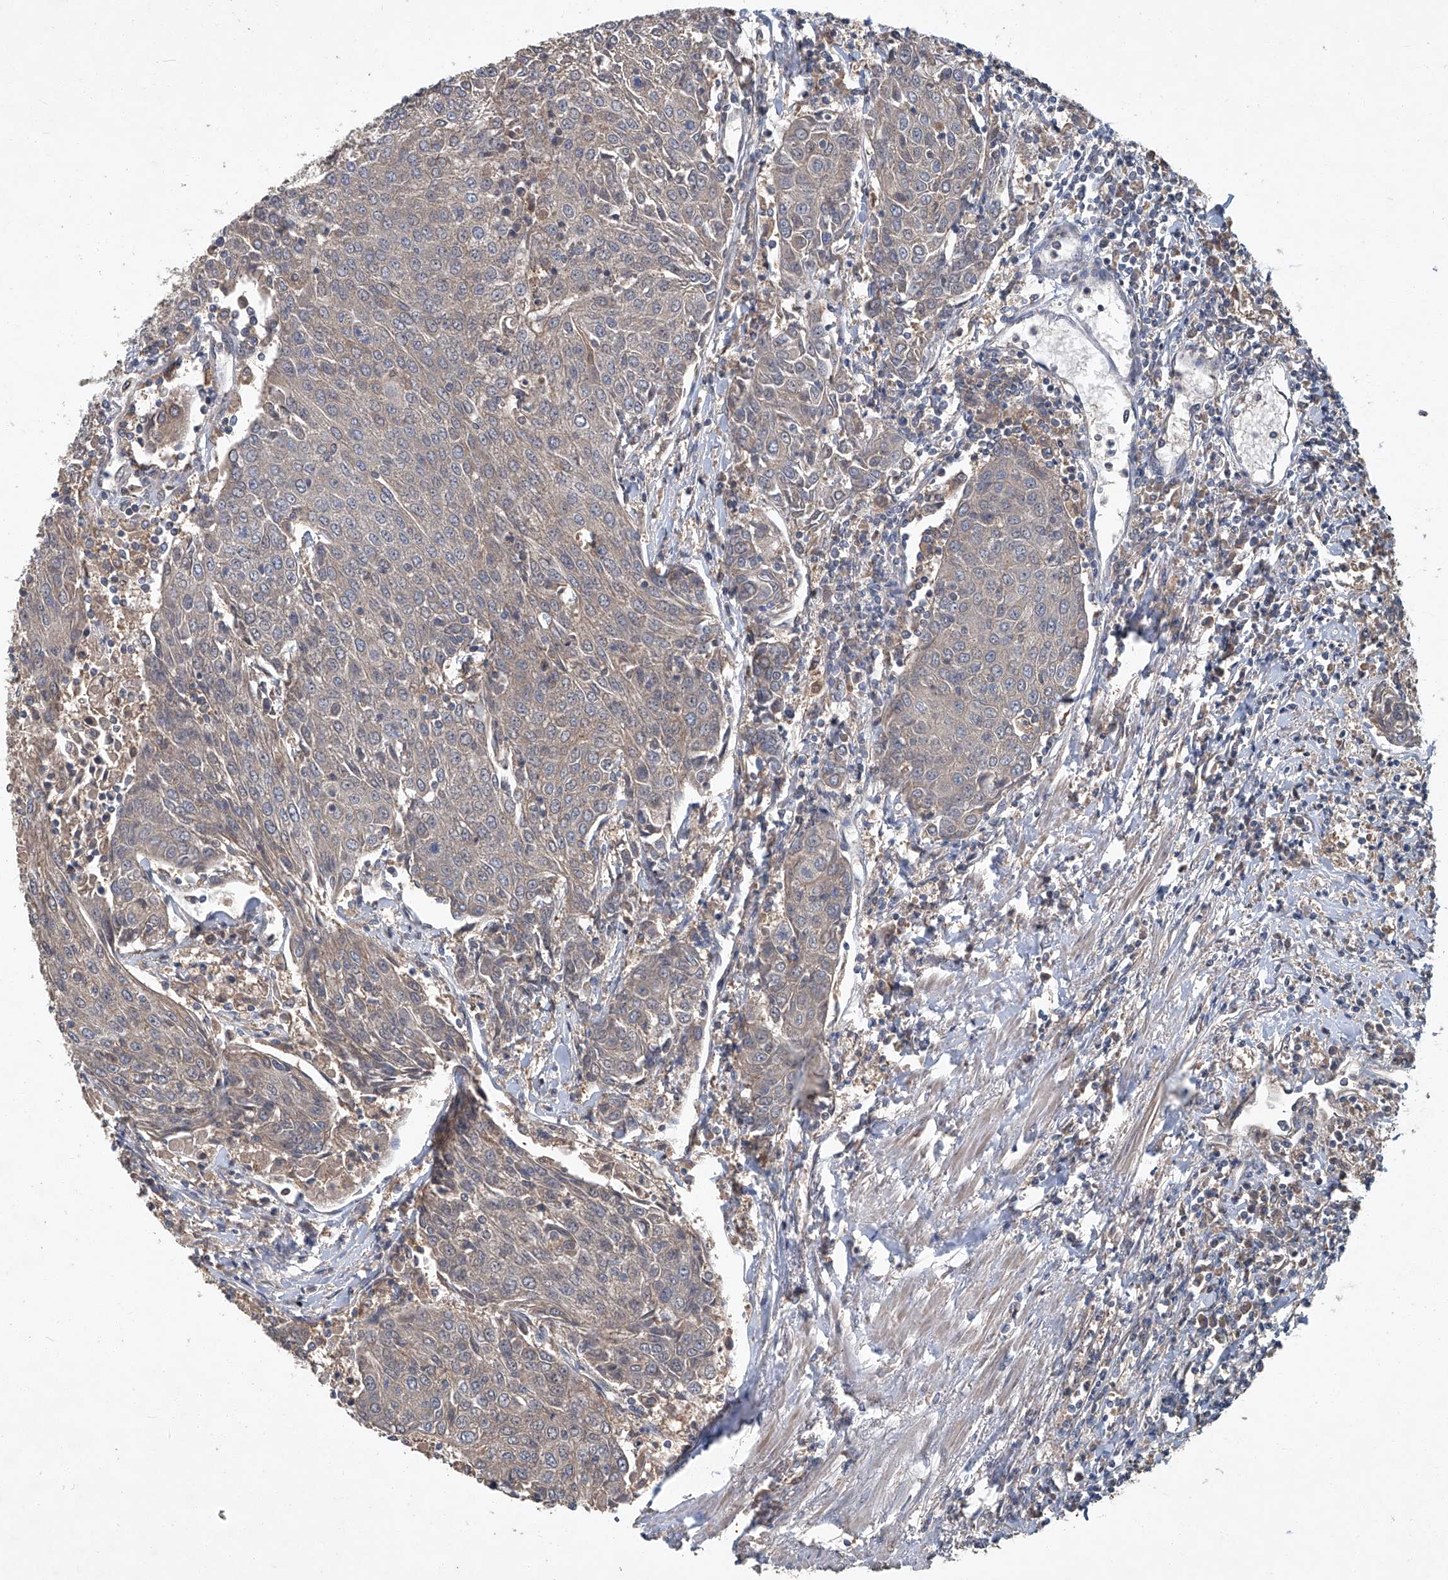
{"staining": {"intensity": "weak", "quantity": "<25%", "location": "cytoplasmic/membranous"}, "tissue": "urothelial cancer", "cell_type": "Tumor cells", "image_type": "cancer", "snomed": [{"axis": "morphology", "description": "Urothelial carcinoma, High grade"}, {"axis": "topography", "description": "Urinary bladder"}], "caption": "Protein analysis of urothelial cancer demonstrates no significant staining in tumor cells.", "gene": "ANKRD34A", "patient": {"sex": "female", "age": 85}}